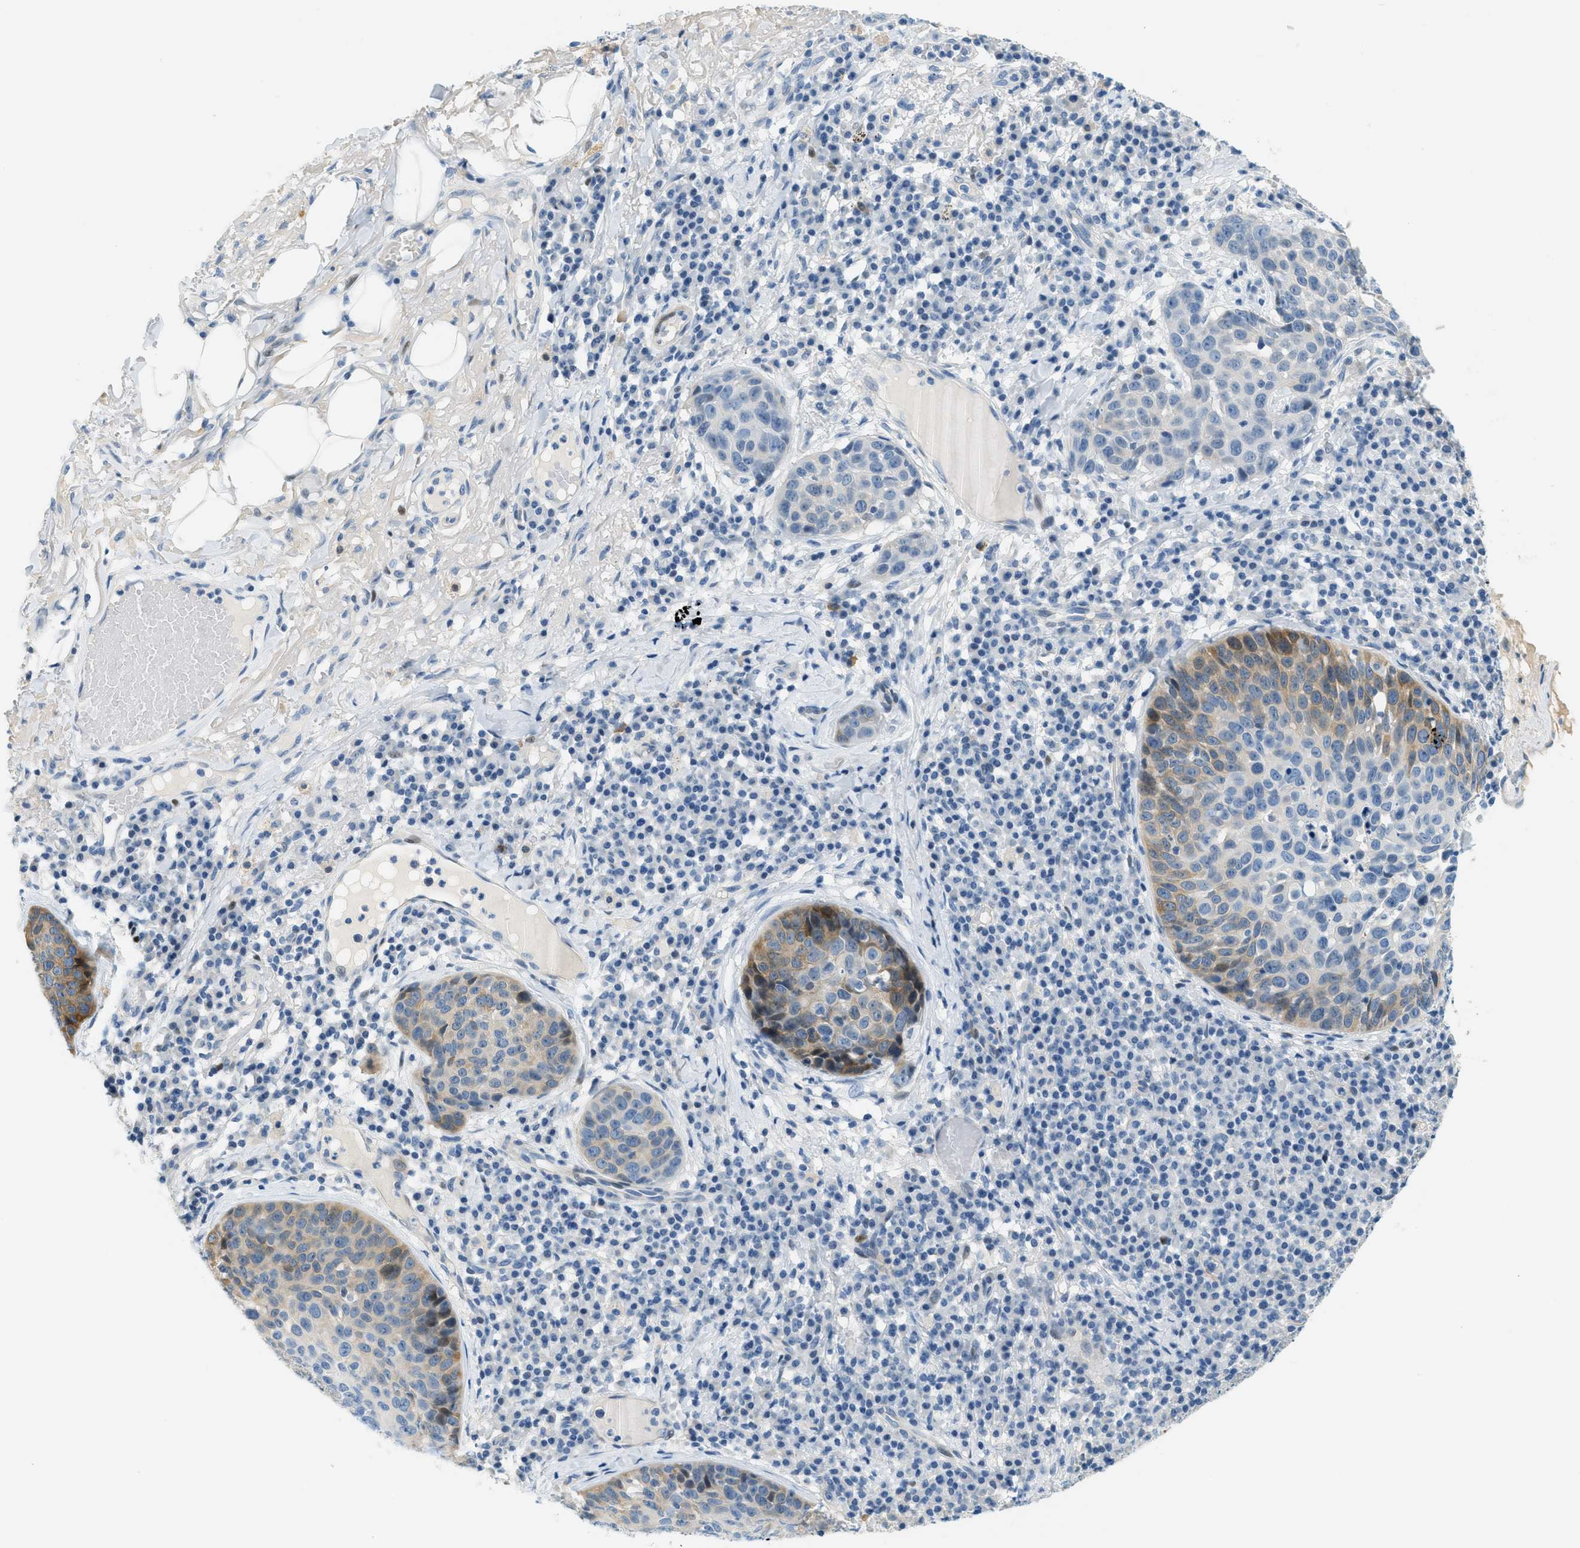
{"staining": {"intensity": "moderate", "quantity": "25%-75%", "location": "cytoplasmic/membranous"}, "tissue": "skin cancer", "cell_type": "Tumor cells", "image_type": "cancer", "snomed": [{"axis": "morphology", "description": "Squamous cell carcinoma in situ, NOS"}, {"axis": "morphology", "description": "Squamous cell carcinoma, NOS"}, {"axis": "topography", "description": "Skin"}], "caption": "Human skin cancer (squamous cell carcinoma) stained with a protein marker displays moderate staining in tumor cells.", "gene": "CYP4X1", "patient": {"sex": "male", "age": 93}}